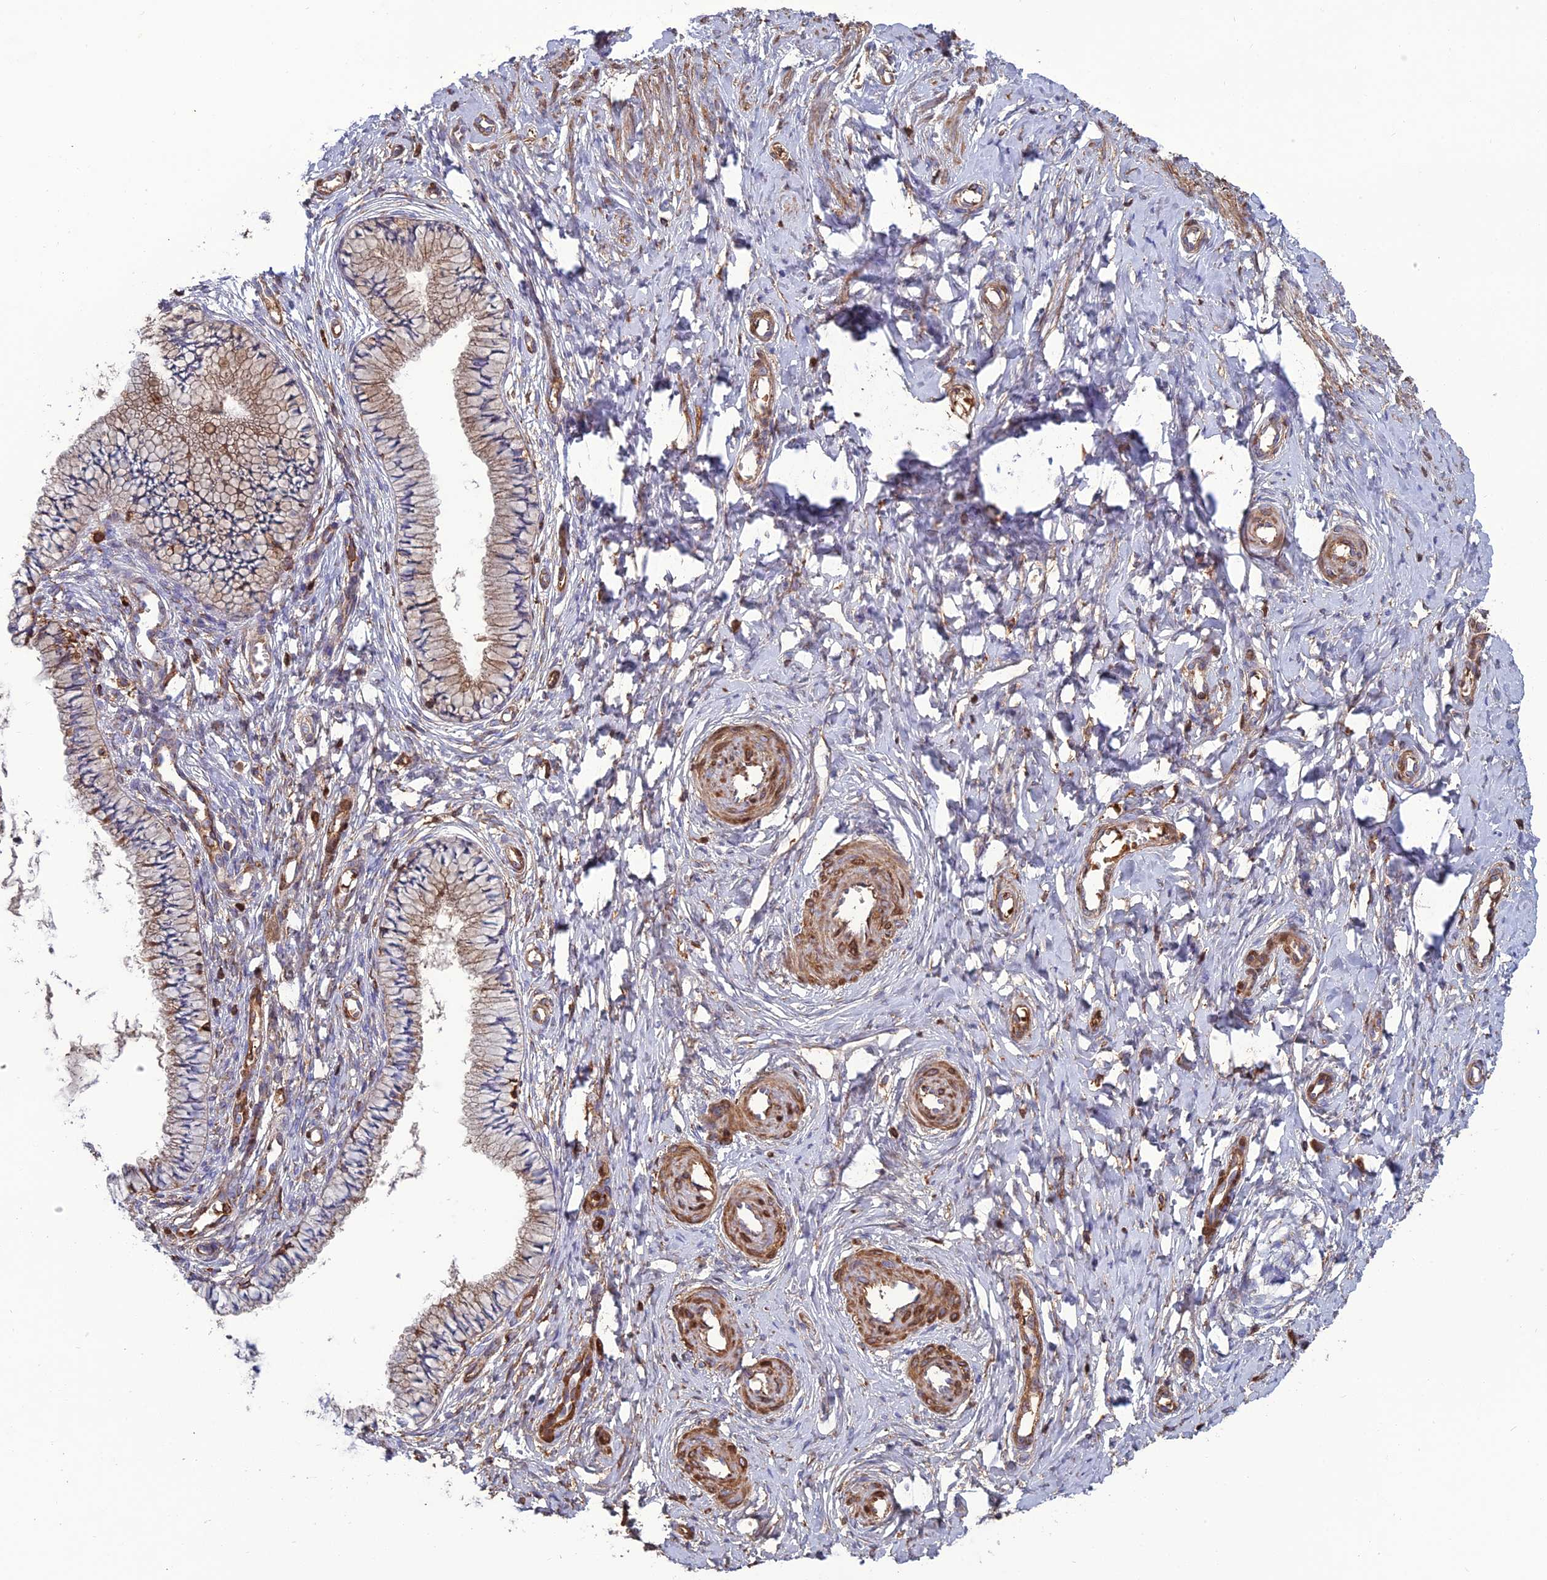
{"staining": {"intensity": "moderate", "quantity": ">75%", "location": "cytoplasmic/membranous"}, "tissue": "cervix", "cell_type": "Glandular cells", "image_type": "normal", "snomed": [{"axis": "morphology", "description": "Normal tissue, NOS"}, {"axis": "topography", "description": "Cervix"}], "caption": "Cervix stained with DAB (3,3'-diaminobenzidine) IHC reveals medium levels of moderate cytoplasmic/membranous positivity in approximately >75% of glandular cells.", "gene": "LNPEP", "patient": {"sex": "female", "age": 36}}